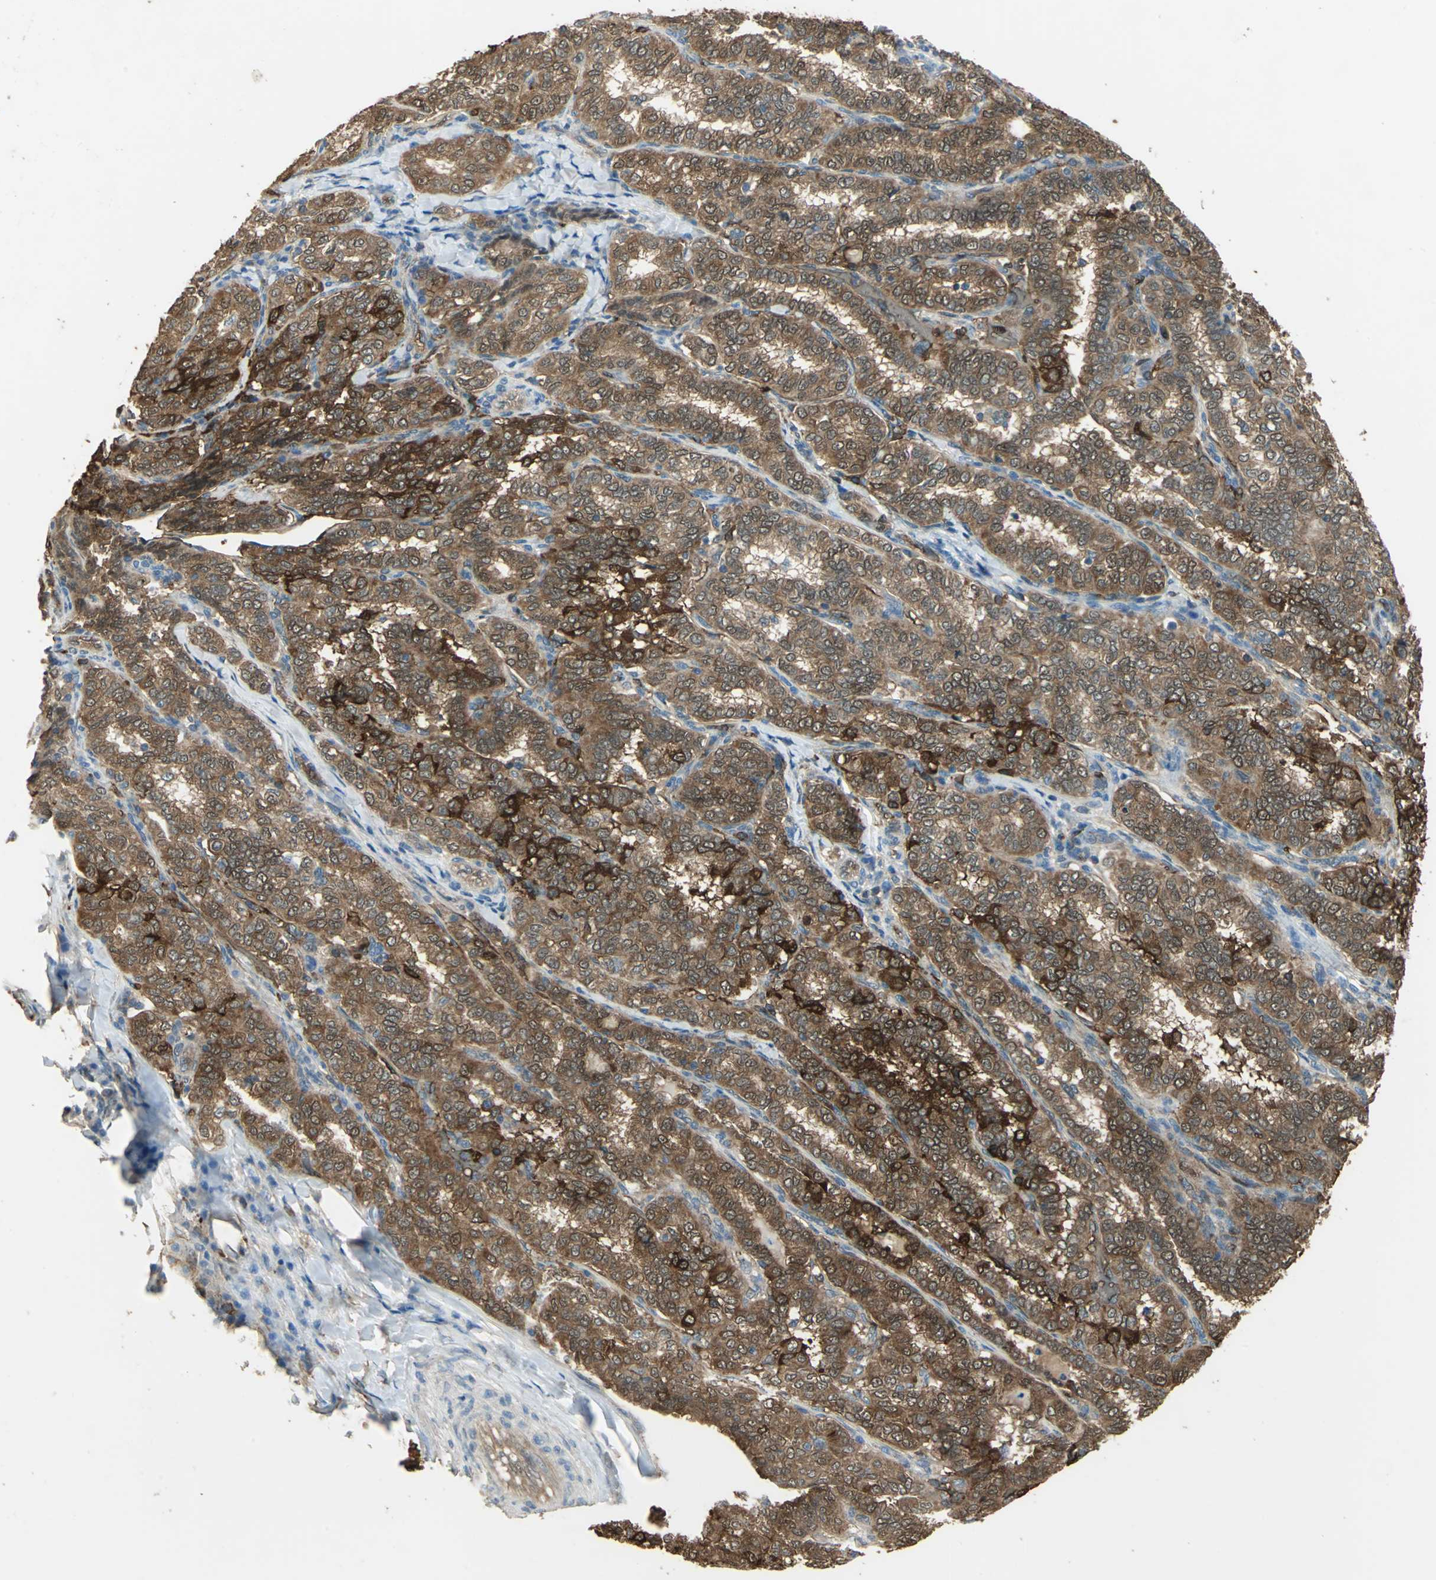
{"staining": {"intensity": "strong", "quantity": ">75%", "location": "cytoplasmic/membranous,nuclear"}, "tissue": "thyroid cancer", "cell_type": "Tumor cells", "image_type": "cancer", "snomed": [{"axis": "morphology", "description": "Papillary adenocarcinoma, NOS"}, {"axis": "topography", "description": "Thyroid gland"}], "caption": "A high-resolution image shows immunohistochemistry staining of papillary adenocarcinoma (thyroid), which displays strong cytoplasmic/membranous and nuclear expression in approximately >75% of tumor cells.", "gene": "DDAH1", "patient": {"sex": "female", "age": 30}}